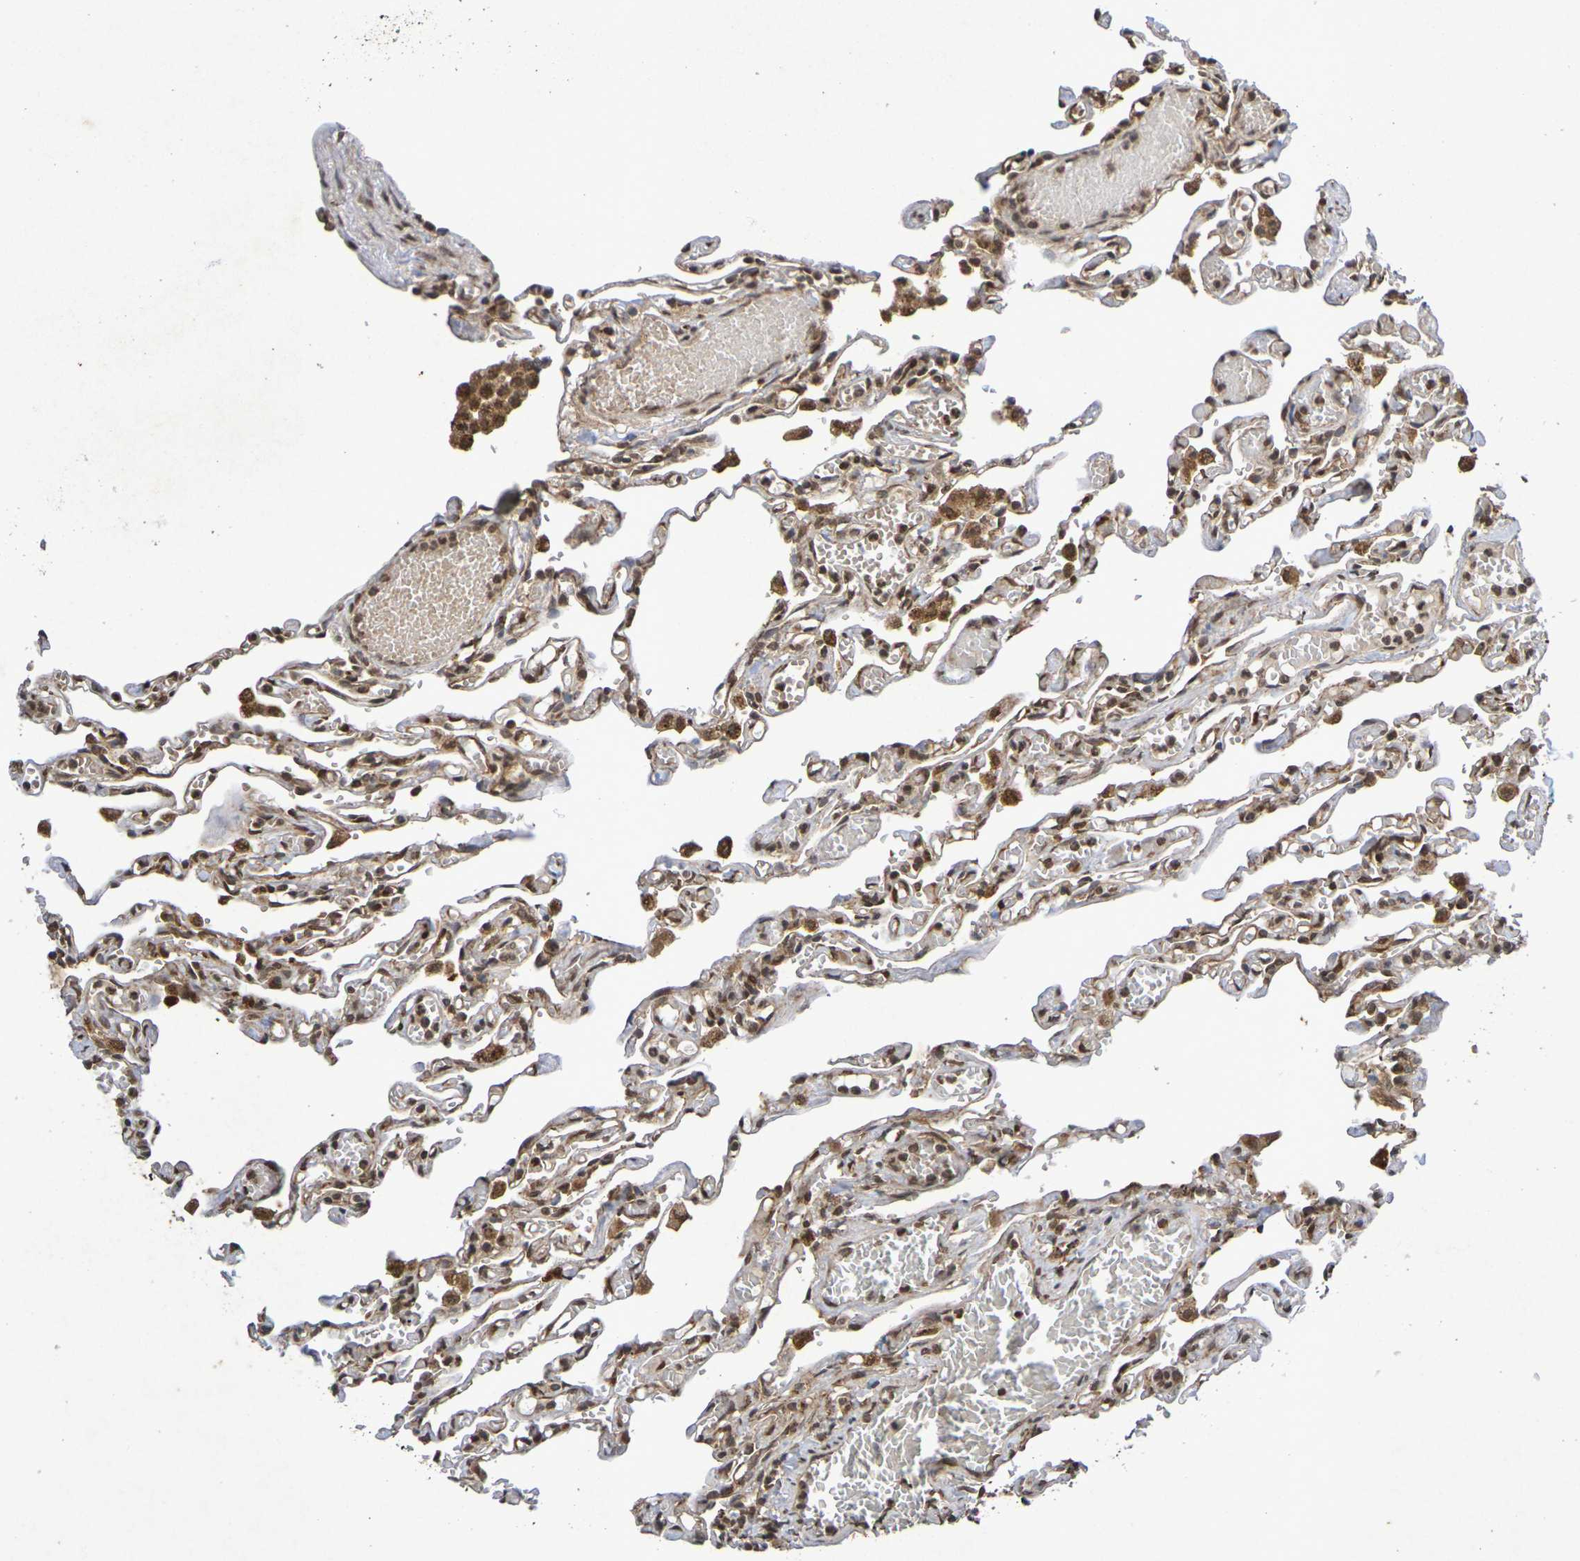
{"staining": {"intensity": "moderate", "quantity": "25%-75%", "location": "cytoplasmic/membranous,nuclear"}, "tissue": "lung", "cell_type": "Alveolar cells", "image_type": "normal", "snomed": [{"axis": "morphology", "description": "Normal tissue, NOS"}, {"axis": "topography", "description": "Lung"}], "caption": "Immunohistochemical staining of normal human lung shows moderate cytoplasmic/membranous,nuclear protein positivity in approximately 25%-75% of alveolar cells.", "gene": "GUCY1A2", "patient": {"sex": "male", "age": 21}}